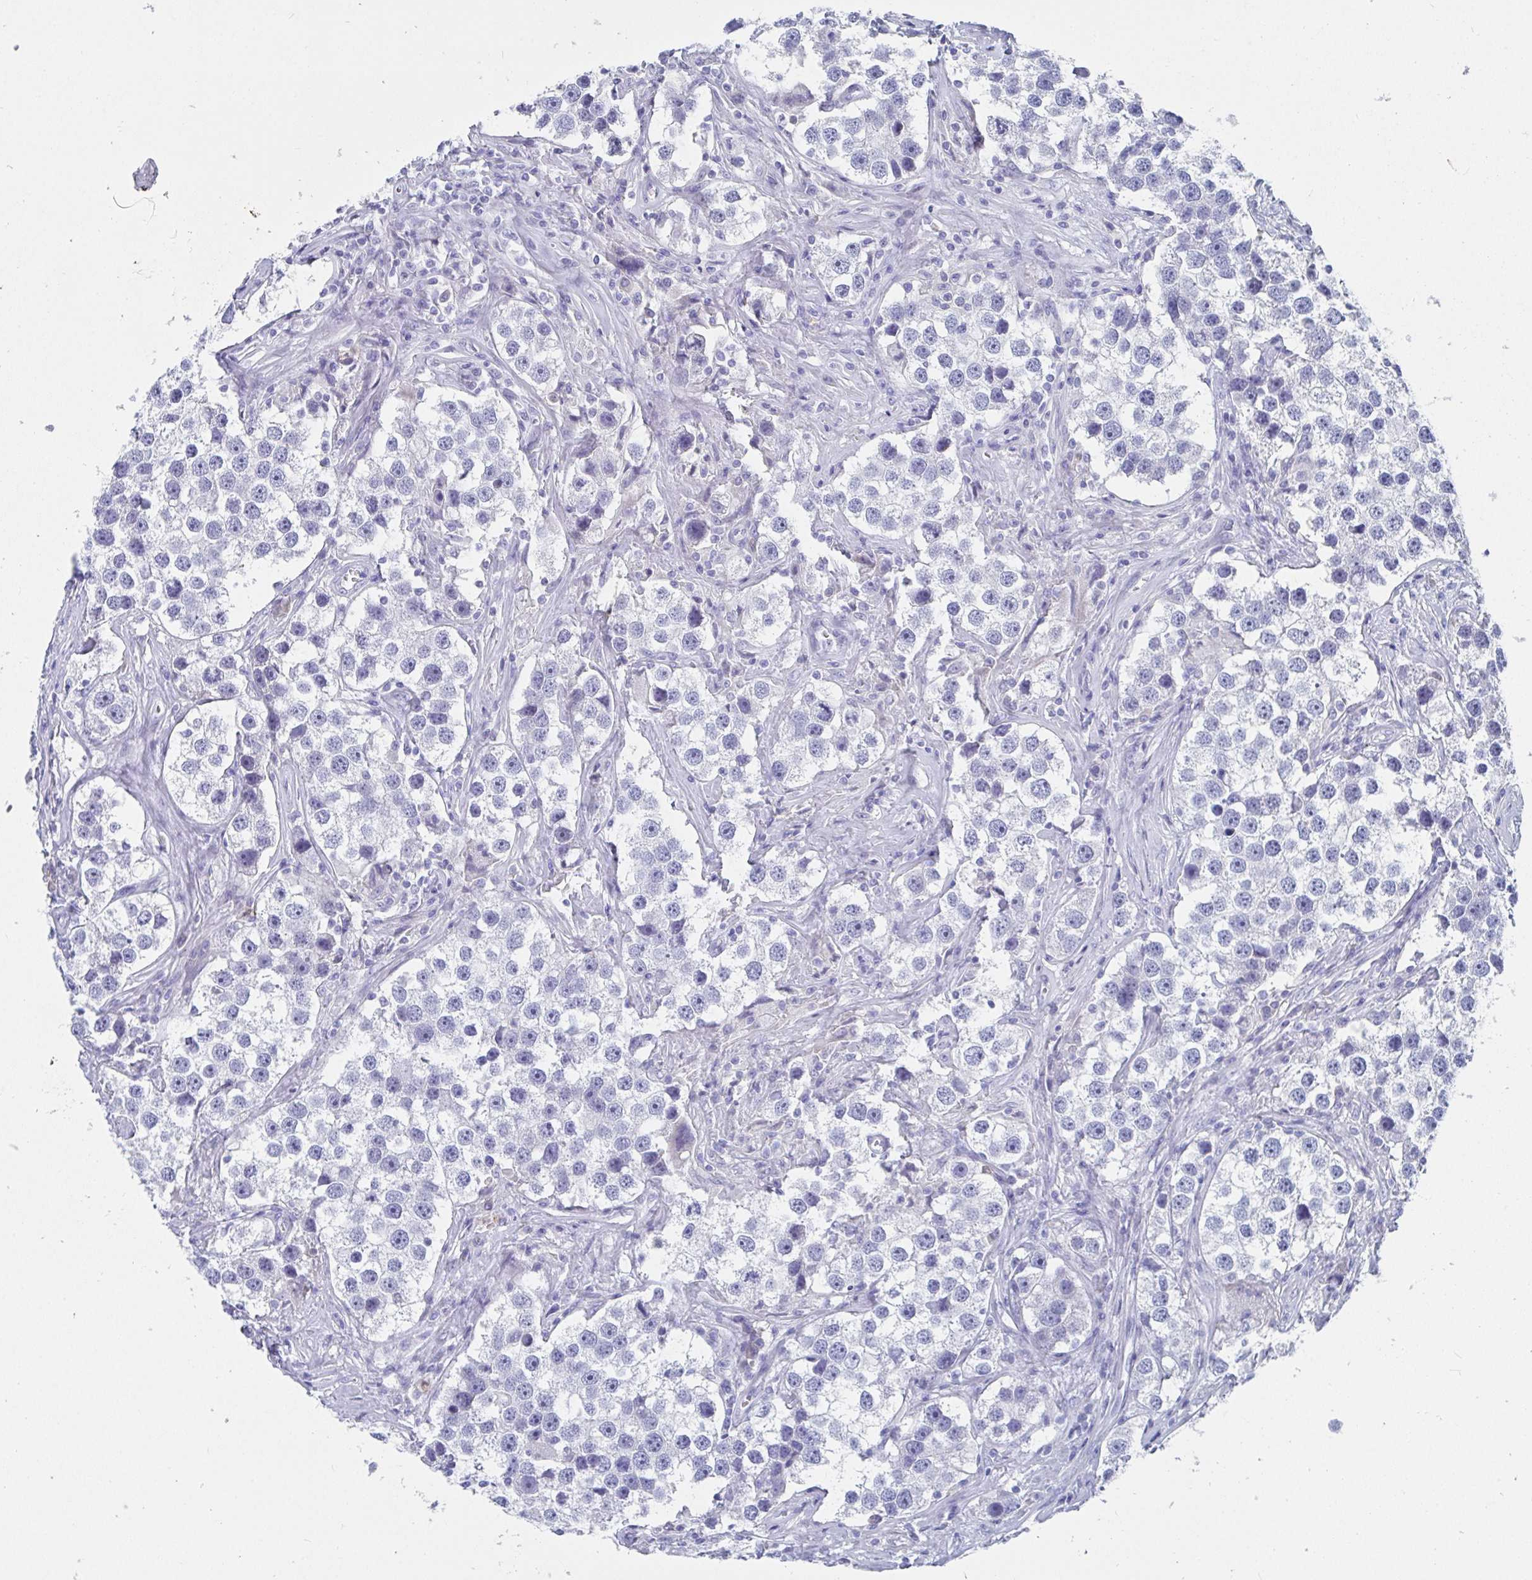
{"staining": {"intensity": "negative", "quantity": "none", "location": "none"}, "tissue": "testis cancer", "cell_type": "Tumor cells", "image_type": "cancer", "snomed": [{"axis": "morphology", "description": "Seminoma, NOS"}, {"axis": "topography", "description": "Testis"}], "caption": "High magnification brightfield microscopy of testis seminoma stained with DAB (3,3'-diaminobenzidine) (brown) and counterstained with hematoxylin (blue): tumor cells show no significant positivity.", "gene": "CLDN8", "patient": {"sex": "male", "age": 49}}